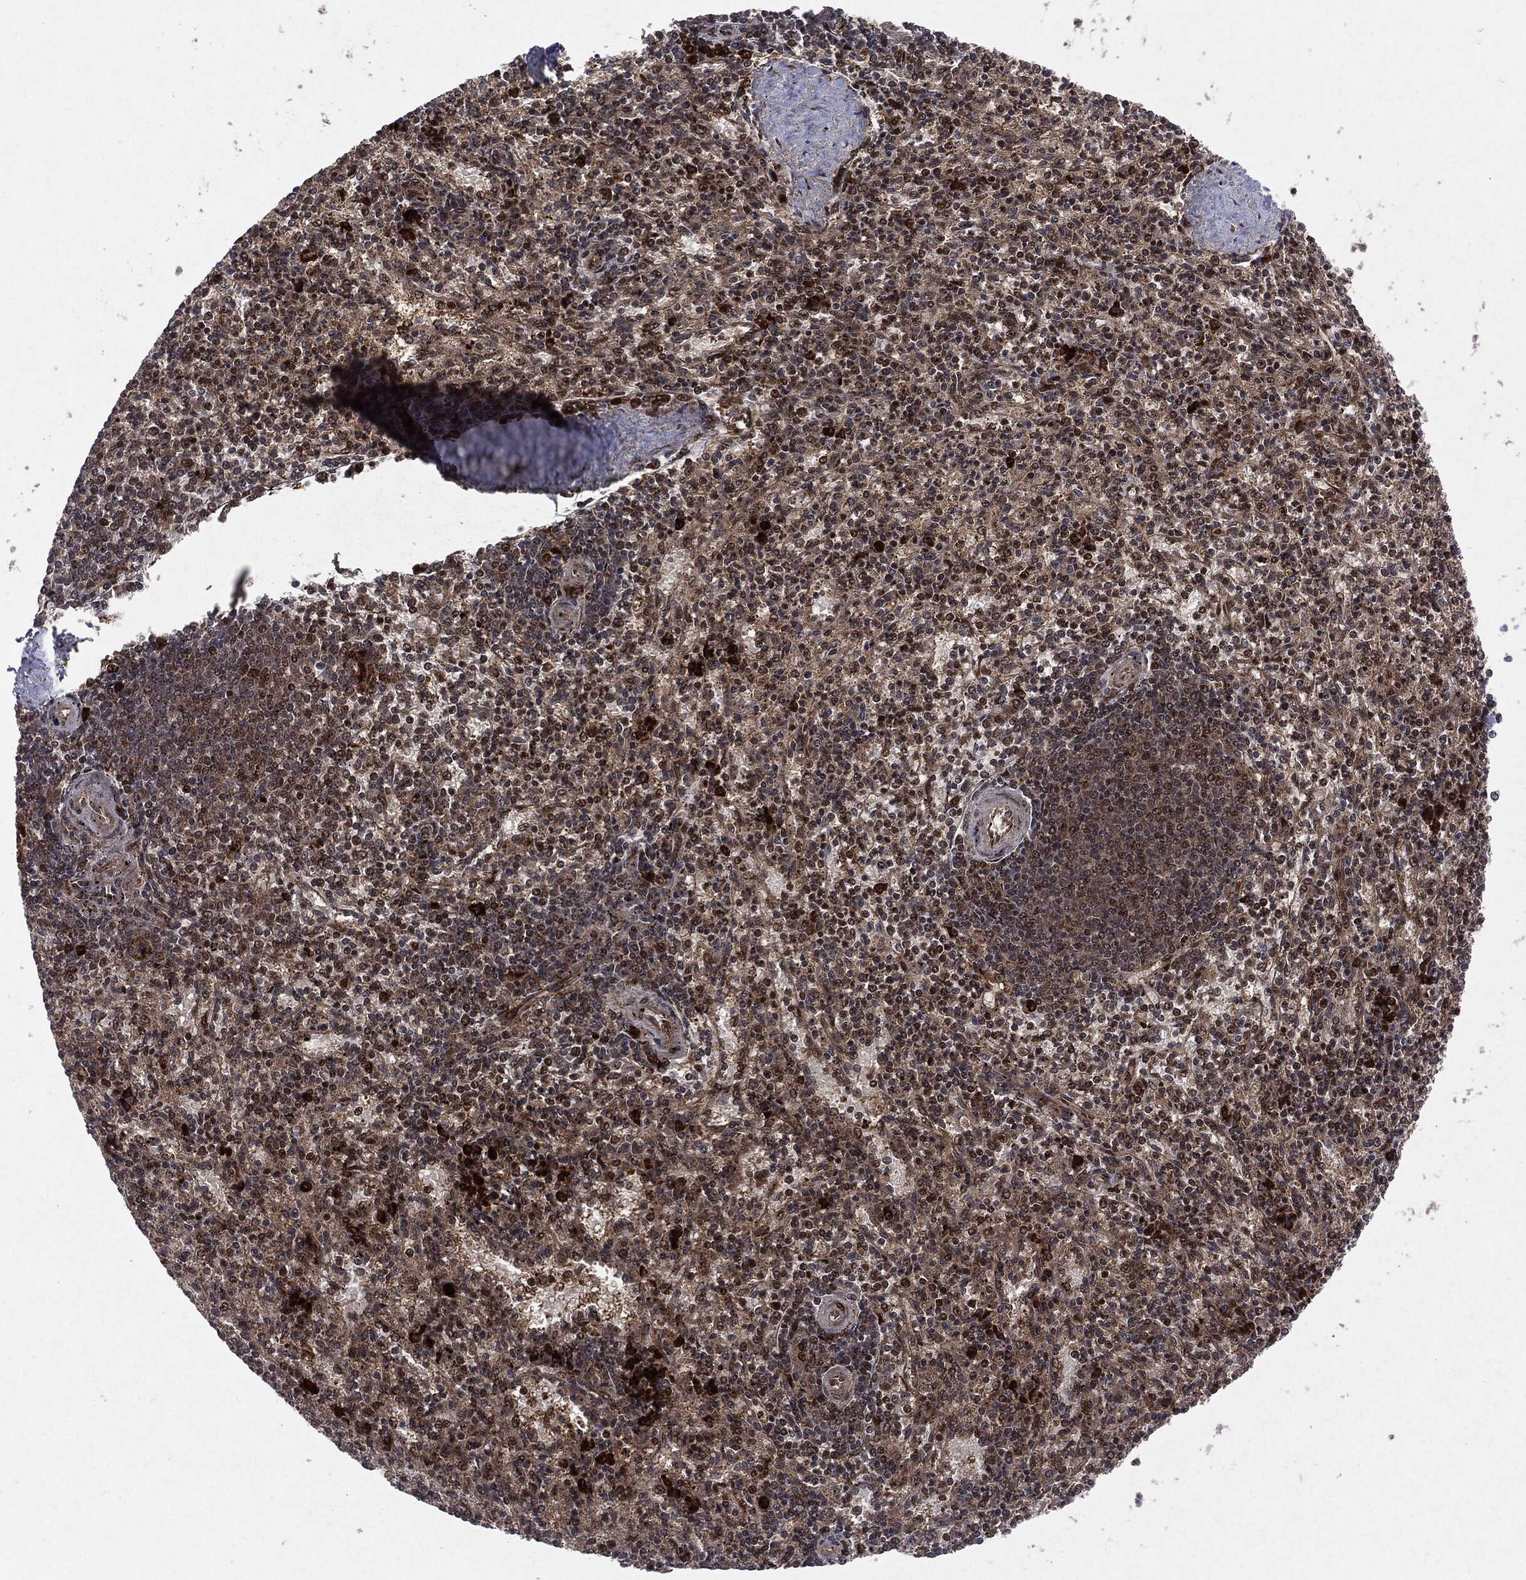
{"staining": {"intensity": "moderate", "quantity": ">75%", "location": "cytoplasmic/membranous"}, "tissue": "spleen", "cell_type": "Cells in red pulp", "image_type": "normal", "snomed": [{"axis": "morphology", "description": "Normal tissue, NOS"}, {"axis": "topography", "description": "Spleen"}], "caption": "A high-resolution histopathology image shows immunohistochemistry (IHC) staining of normal spleen, which reveals moderate cytoplasmic/membranous positivity in approximately >75% of cells in red pulp. The staining was performed using DAB (3,3'-diaminobenzidine), with brown indicating positive protein expression. Nuclei are stained blue with hematoxylin.", "gene": "OTUB1", "patient": {"sex": "female", "age": 37}}